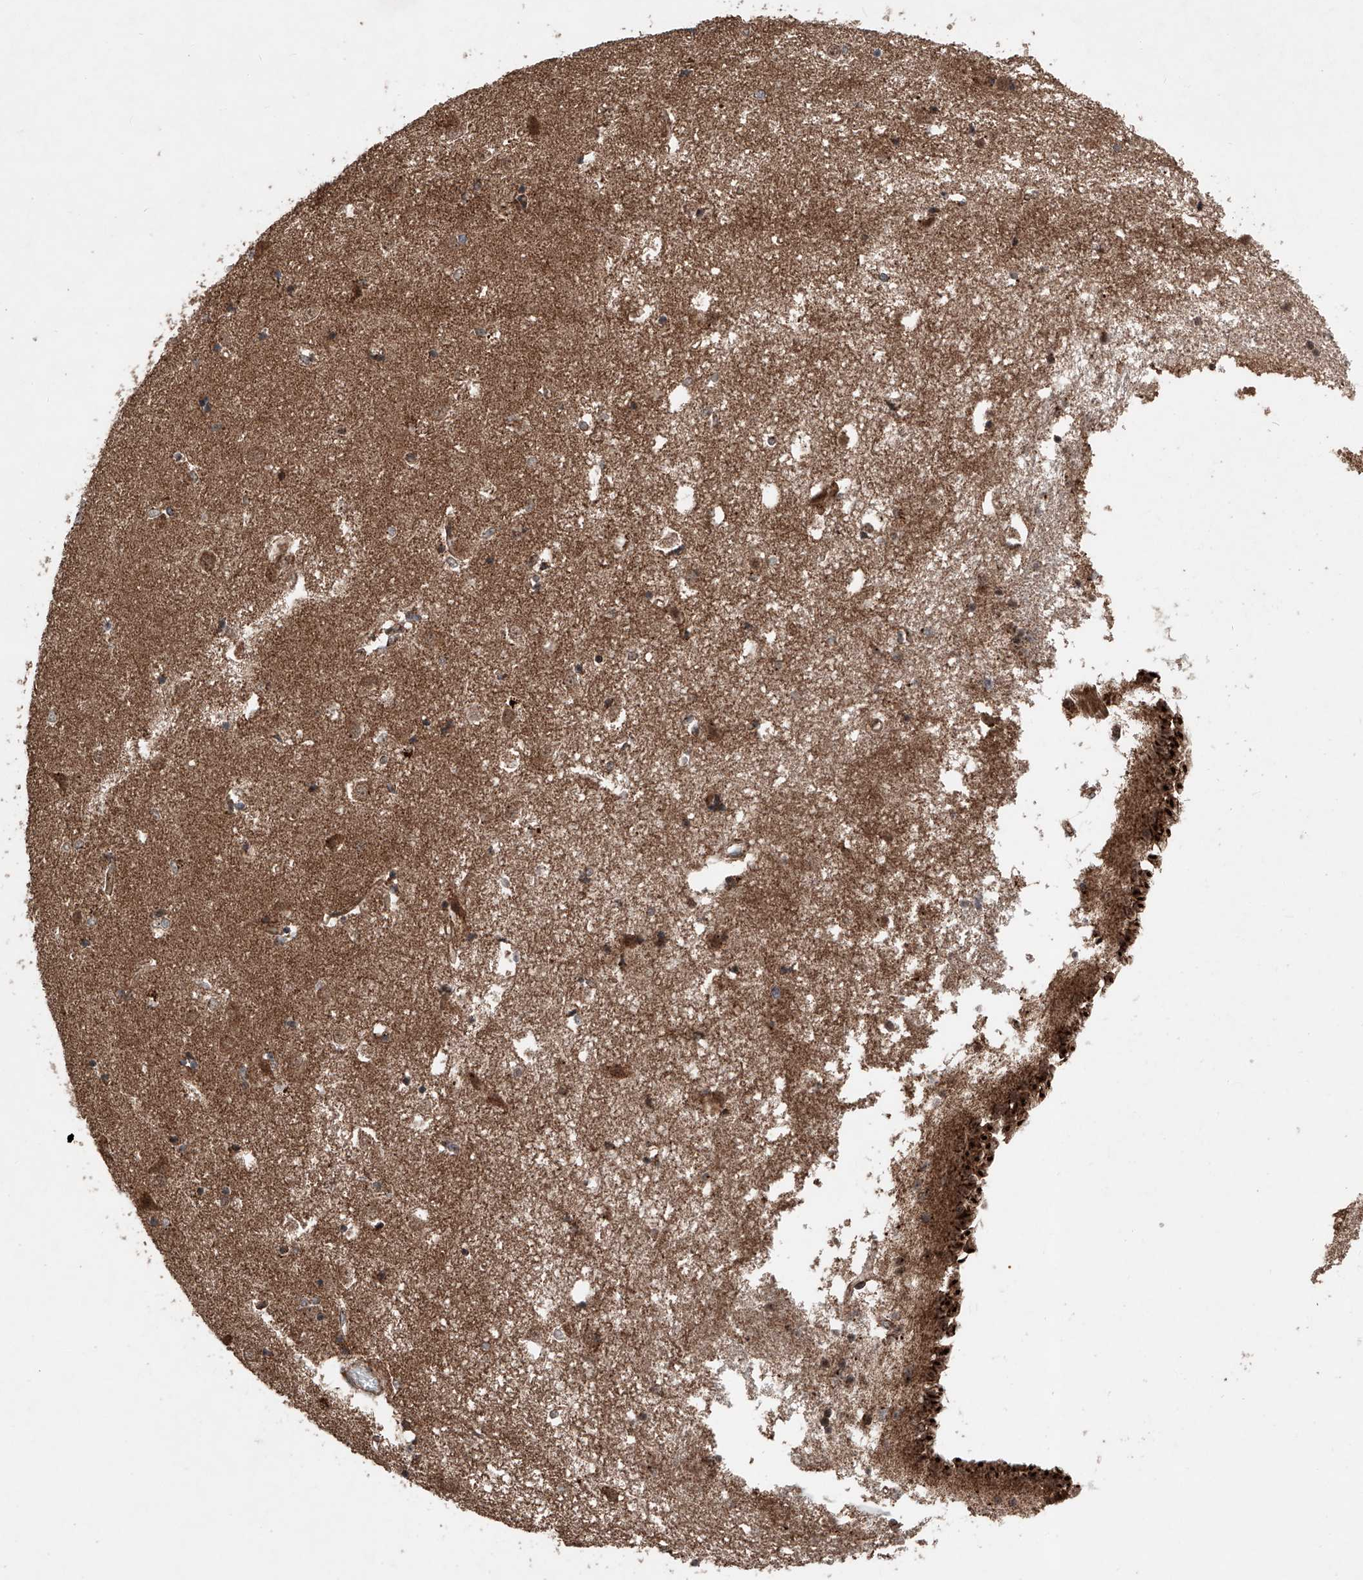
{"staining": {"intensity": "weak", "quantity": "<25%", "location": "cytoplasmic/membranous"}, "tissue": "caudate", "cell_type": "Glial cells", "image_type": "normal", "snomed": [{"axis": "morphology", "description": "Normal tissue, NOS"}, {"axis": "topography", "description": "Lateral ventricle wall"}], "caption": "Immunohistochemistry (IHC) of unremarkable caudate displays no staining in glial cells. (Immunohistochemistry (IHC), brightfield microscopy, high magnification).", "gene": "ZSCAN29", "patient": {"sex": "male", "age": 45}}